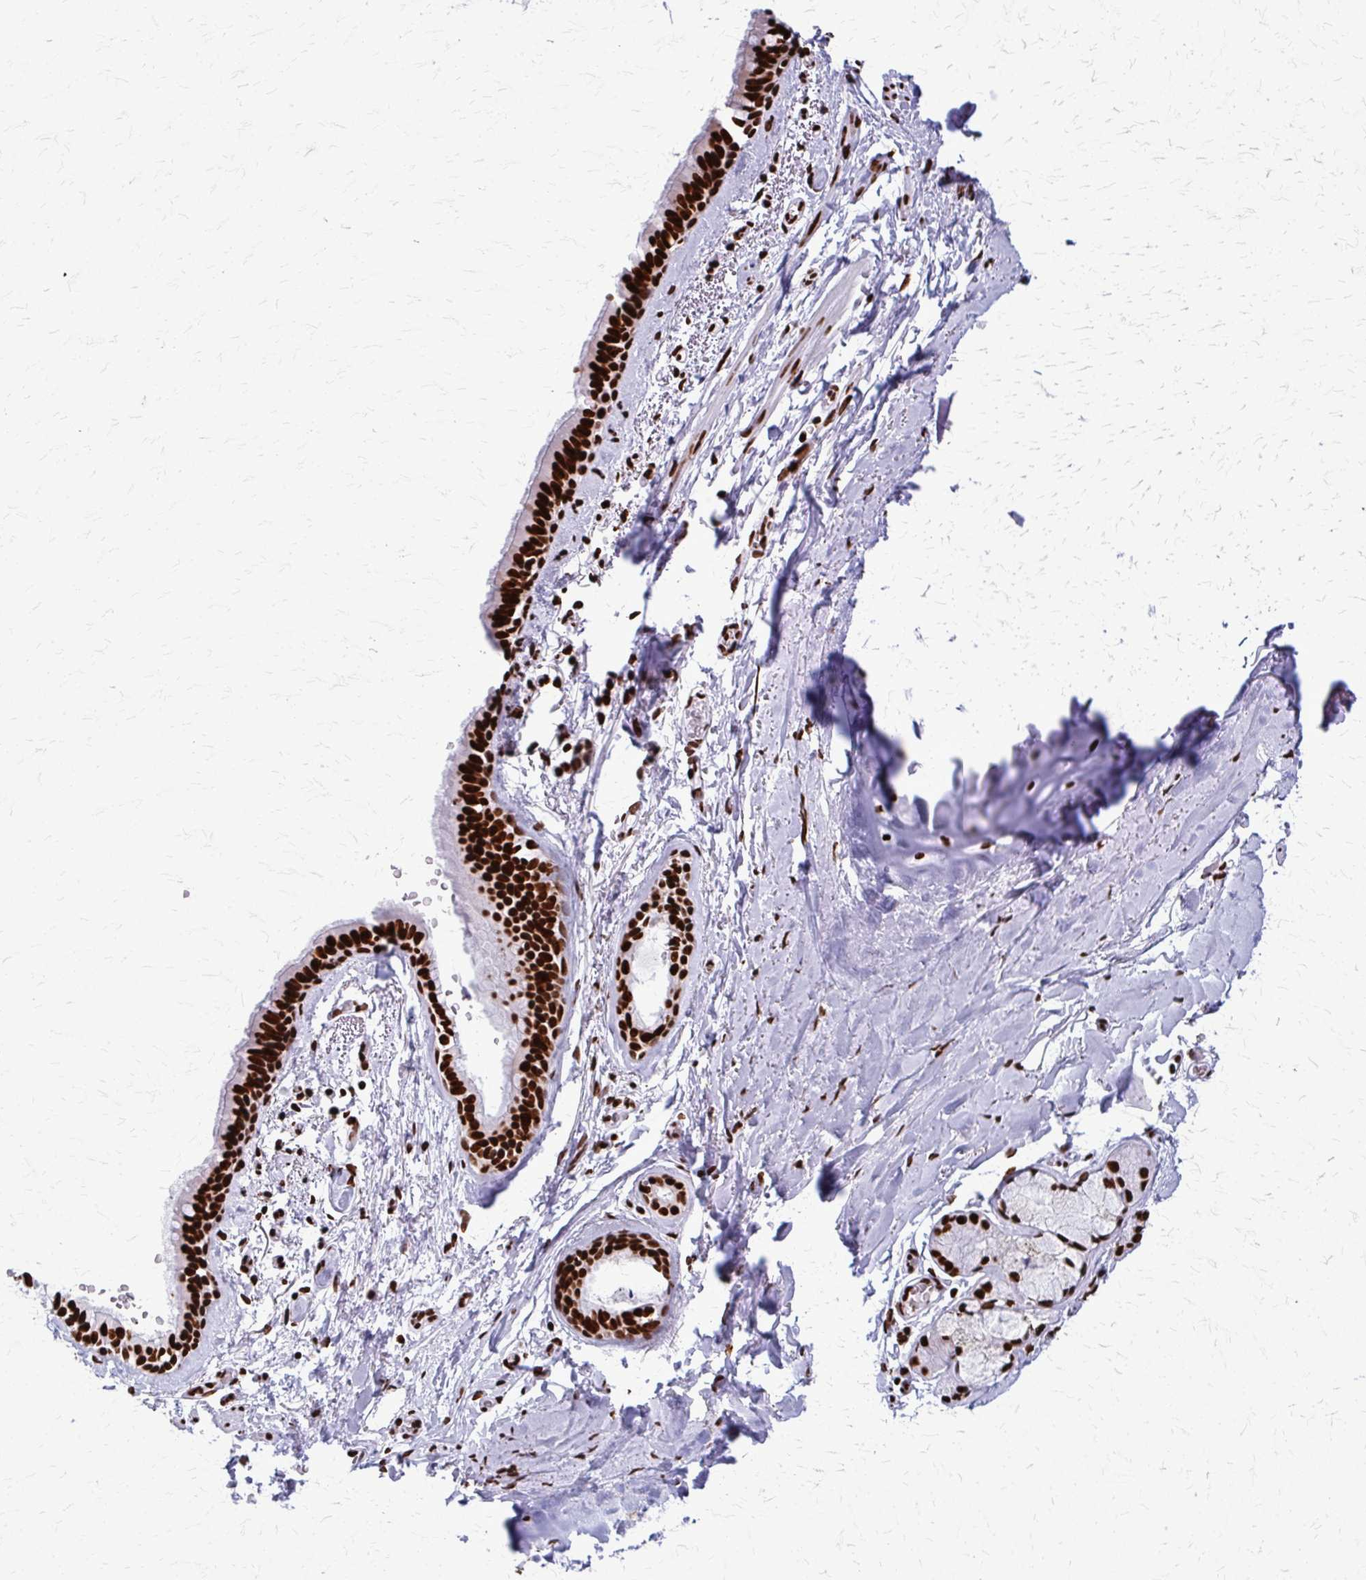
{"staining": {"intensity": "strong", "quantity": ">75%", "location": "nuclear"}, "tissue": "soft tissue", "cell_type": "Chondrocytes", "image_type": "normal", "snomed": [{"axis": "morphology", "description": "Normal tissue, NOS"}, {"axis": "topography", "description": "Cartilage tissue"}, {"axis": "topography", "description": "Bronchus"}, {"axis": "topography", "description": "Peripheral nerve tissue"}], "caption": "This photomicrograph displays IHC staining of benign human soft tissue, with high strong nuclear positivity in about >75% of chondrocytes.", "gene": "SFPQ", "patient": {"sex": "male", "age": 67}}